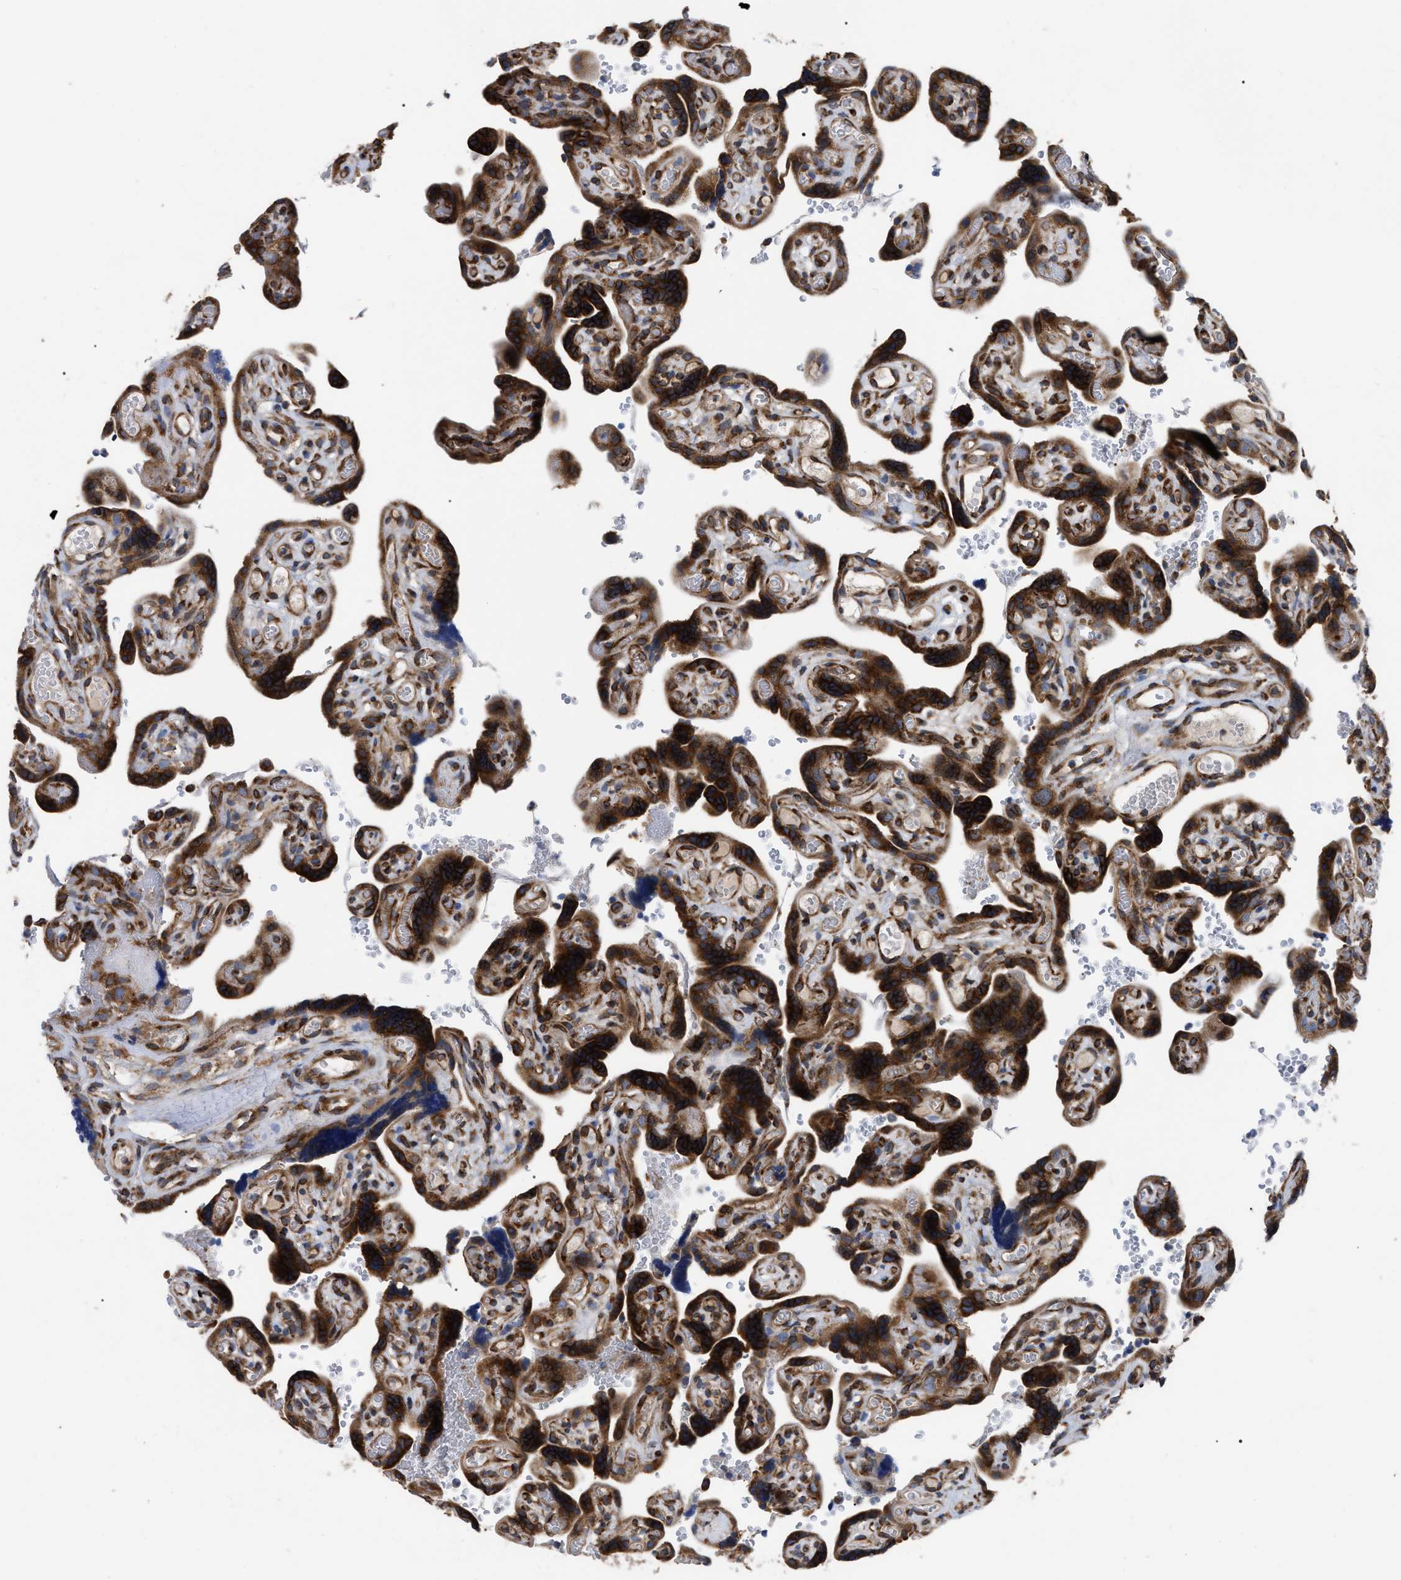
{"staining": {"intensity": "strong", "quantity": ">75%", "location": "cytoplasmic/membranous"}, "tissue": "placenta", "cell_type": "Decidual cells", "image_type": "normal", "snomed": [{"axis": "morphology", "description": "Normal tissue, NOS"}, {"axis": "topography", "description": "Placenta"}], "caption": "Immunohistochemical staining of unremarkable placenta displays >75% levels of strong cytoplasmic/membranous protein positivity in approximately >75% of decidual cells. Nuclei are stained in blue.", "gene": "FAM120A", "patient": {"sex": "female", "age": 30}}